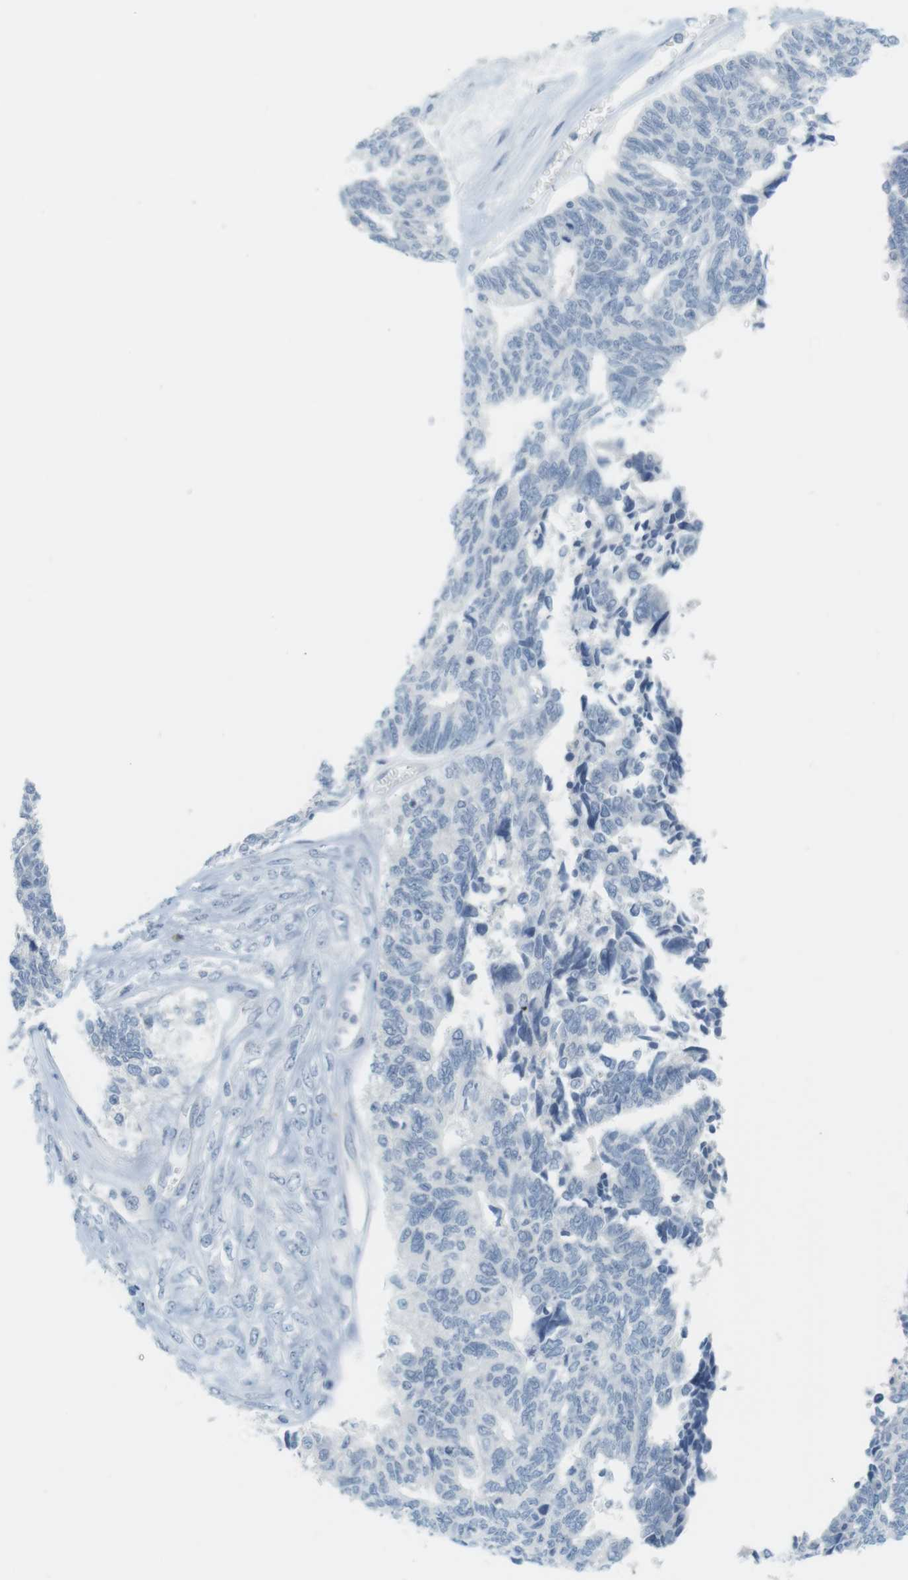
{"staining": {"intensity": "negative", "quantity": "none", "location": "none"}, "tissue": "ovarian cancer", "cell_type": "Tumor cells", "image_type": "cancer", "snomed": [{"axis": "morphology", "description": "Cystadenocarcinoma, serous, NOS"}, {"axis": "topography", "description": "Ovary"}], "caption": "This is an IHC micrograph of human ovarian cancer. There is no expression in tumor cells.", "gene": "CREB3L2", "patient": {"sex": "female", "age": 79}}